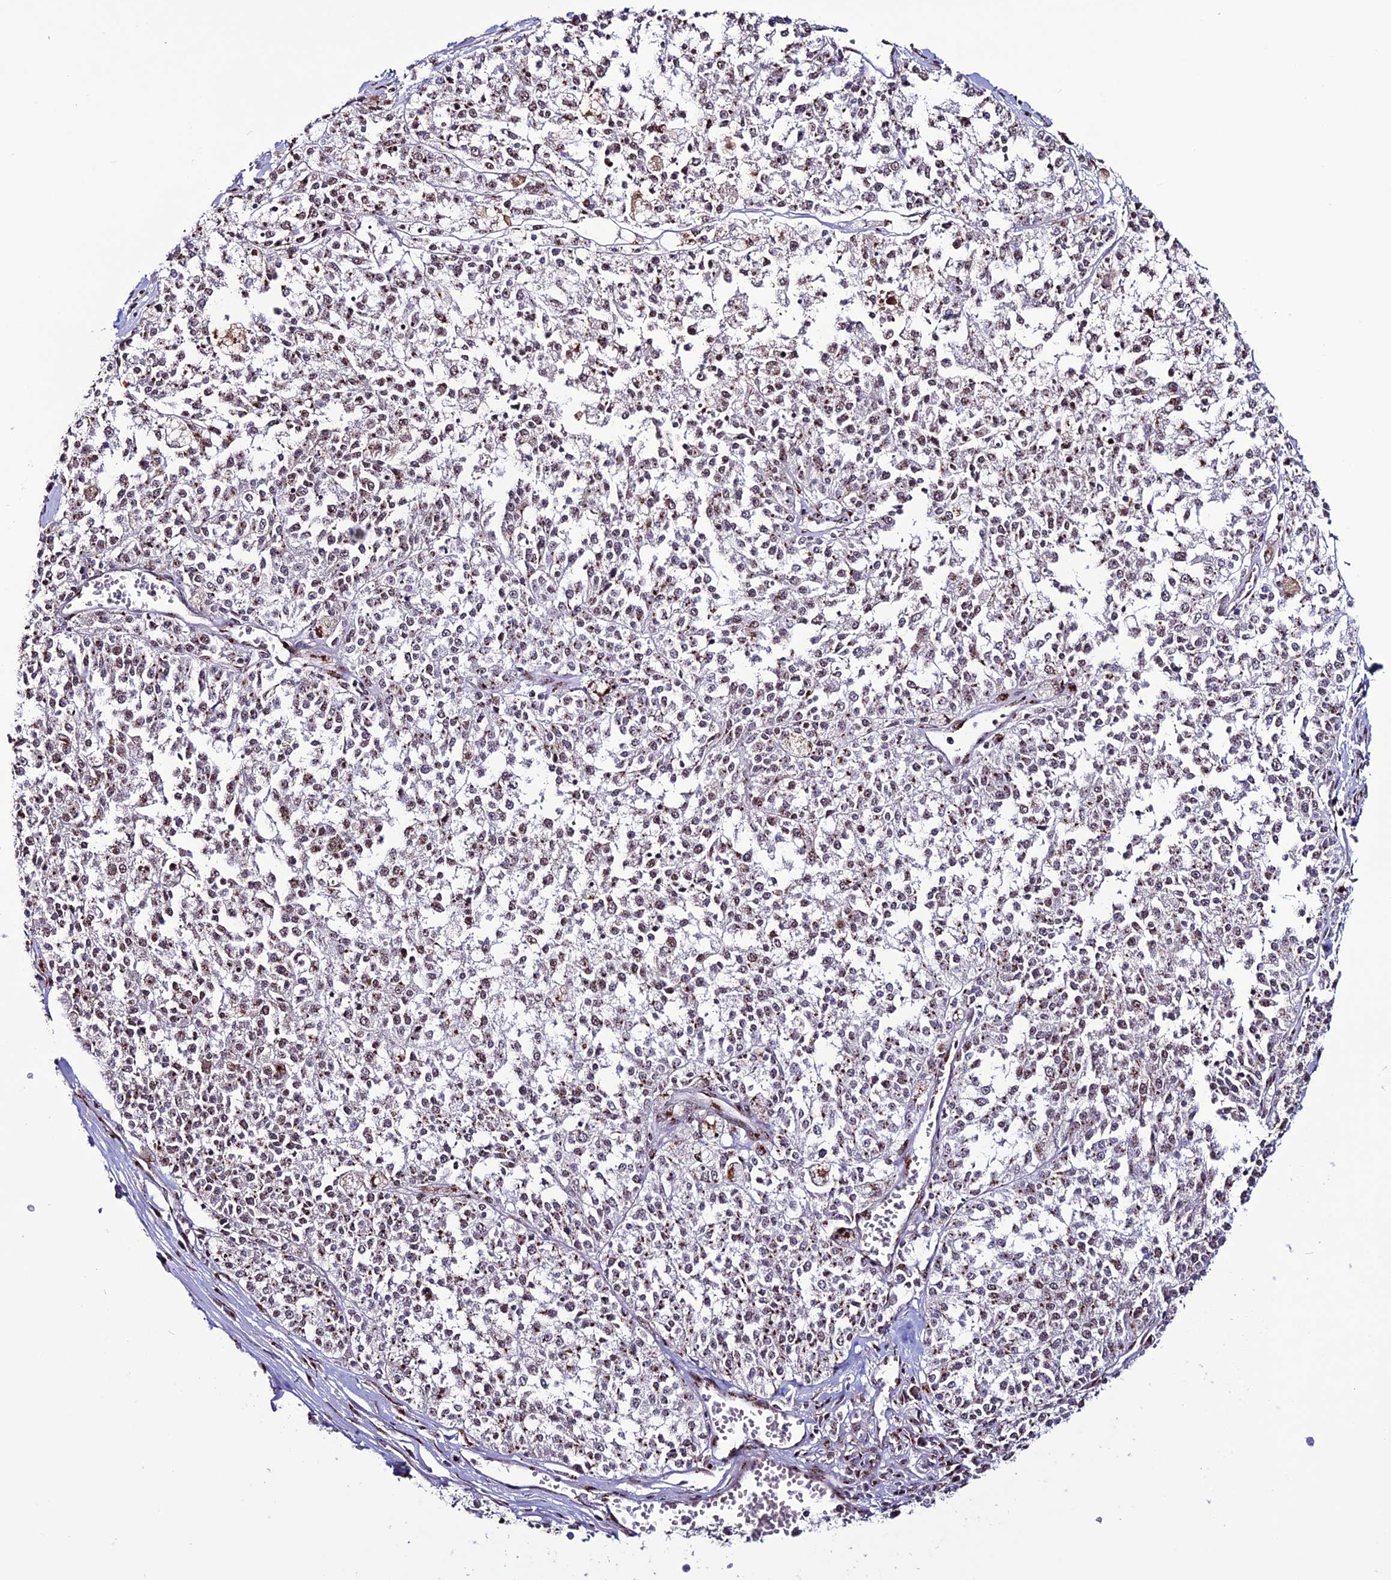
{"staining": {"intensity": "moderate", "quantity": "25%-75%", "location": "cytoplasmic/membranous"}, "tissue": "melanoma", "cell_type": "Tumor cells", "image_type": "cancer", "snomed": [{"axis": "morphology", "description": "Malignant melanoma, NOS"}, {"axis": "topography", "description": "Skin"}], "caption": "Protein staining demonstrates moderate cytoplasmic/membranous expression in about 25%-75% of tumor cells in melanoma.", "gene": "PLEKHA4", "patient": {"sex": "female", "age": 64}}